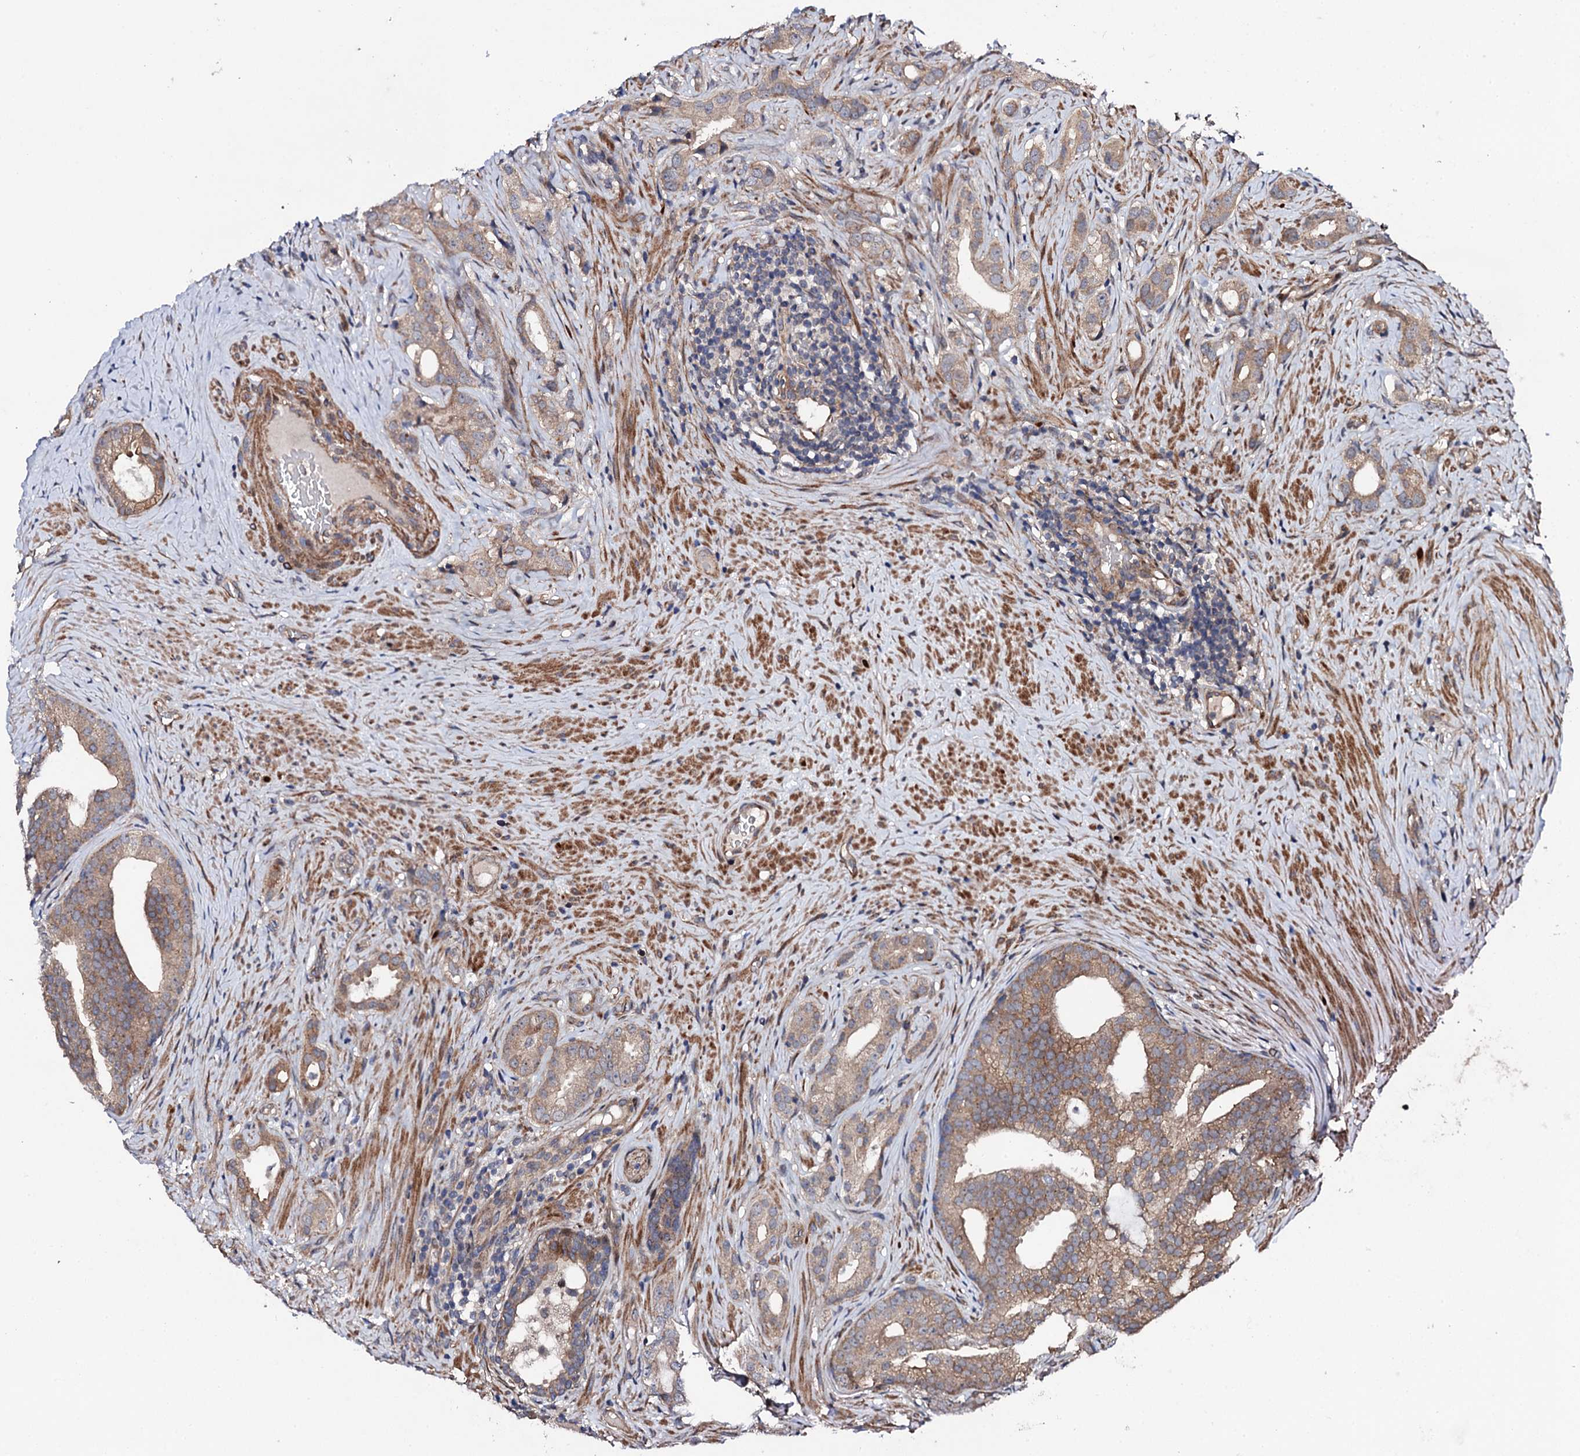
{"staining": {"intensity": "moderate", "quantity": "<25%", "location": "cytoplasmic/membranous"}, "tissue": "prostate cancer", "cell_type": "Tumor cells", "image_type": "cancer", "snomed": [{"axis": "morphology", "description": "Adenocarcinoma, Low grade"}, {"axis": "topography", "description": "Prostate"}], "caption": "Immunohistochemistry image of neoplastic tissue: human prostate low-grade adenocarcinoma stained using IHC shows low levels of moderate protein expression localized specifically in the cytoplasmic/membranous of tumor cells, appearing as a cytoplasmic/membranous brown color.", "gene": "CIAO2A", "patient": {"sex": "male", "age": 71}}